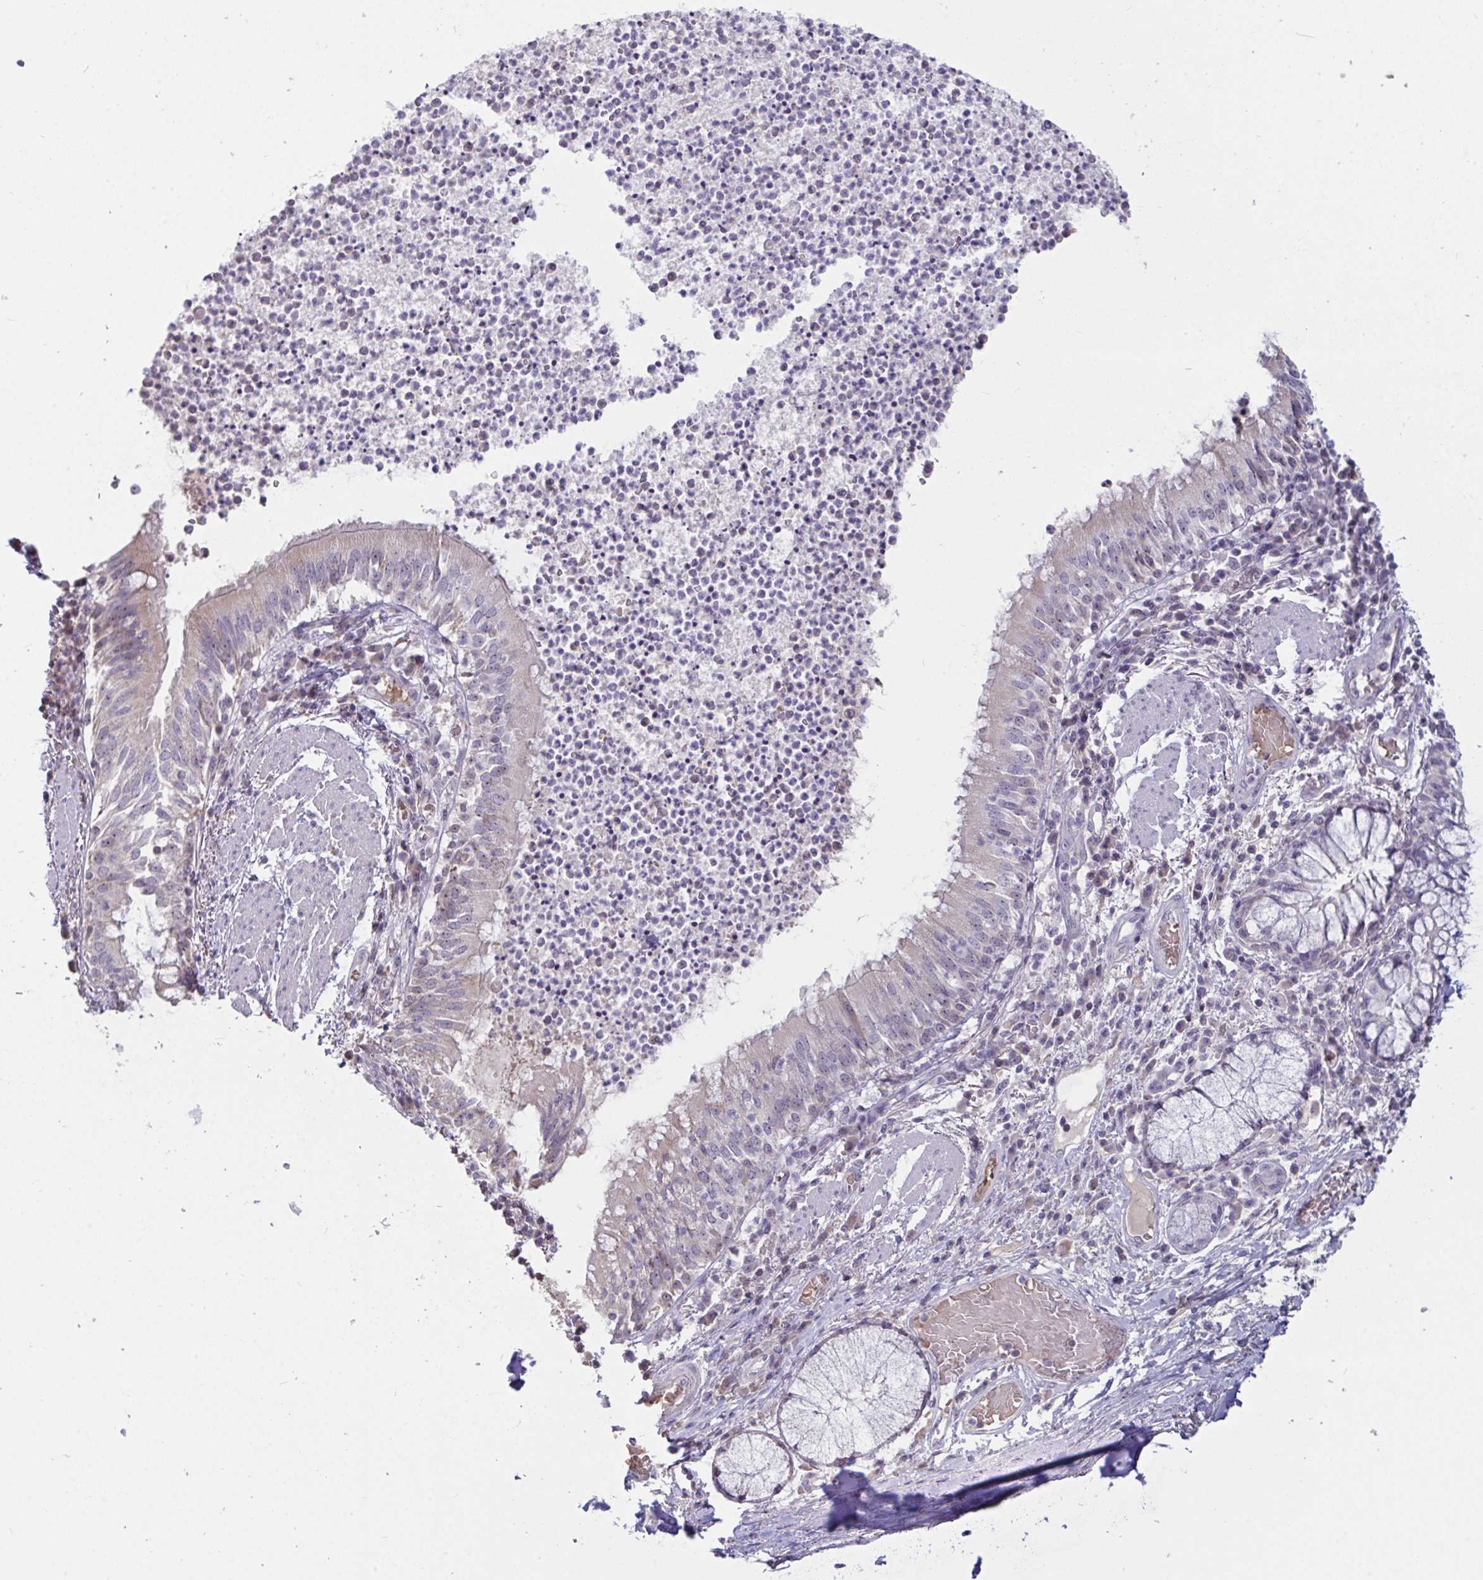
{"staining": {"intensity": "weak", "quantity": "<25%", "location": "nuclear"}, "tissue": "bronchus", "cell_type": "Respiratory epithelial cells", "image_type": "normal", "snomed": [{"axis": "morphology", "description": "Normal tissue, NOS"}, {"axis": "topography", "description": "Lymph node"}, {"axis": "topography", "description": "Bronchus"}], "caption": "The image demonstrates no staining of respiratory epithelial cells in benign bronchus. Nuclei are stained in blue.", "gene": "MYC", "patient": {"sex": "male", "age": 56}}